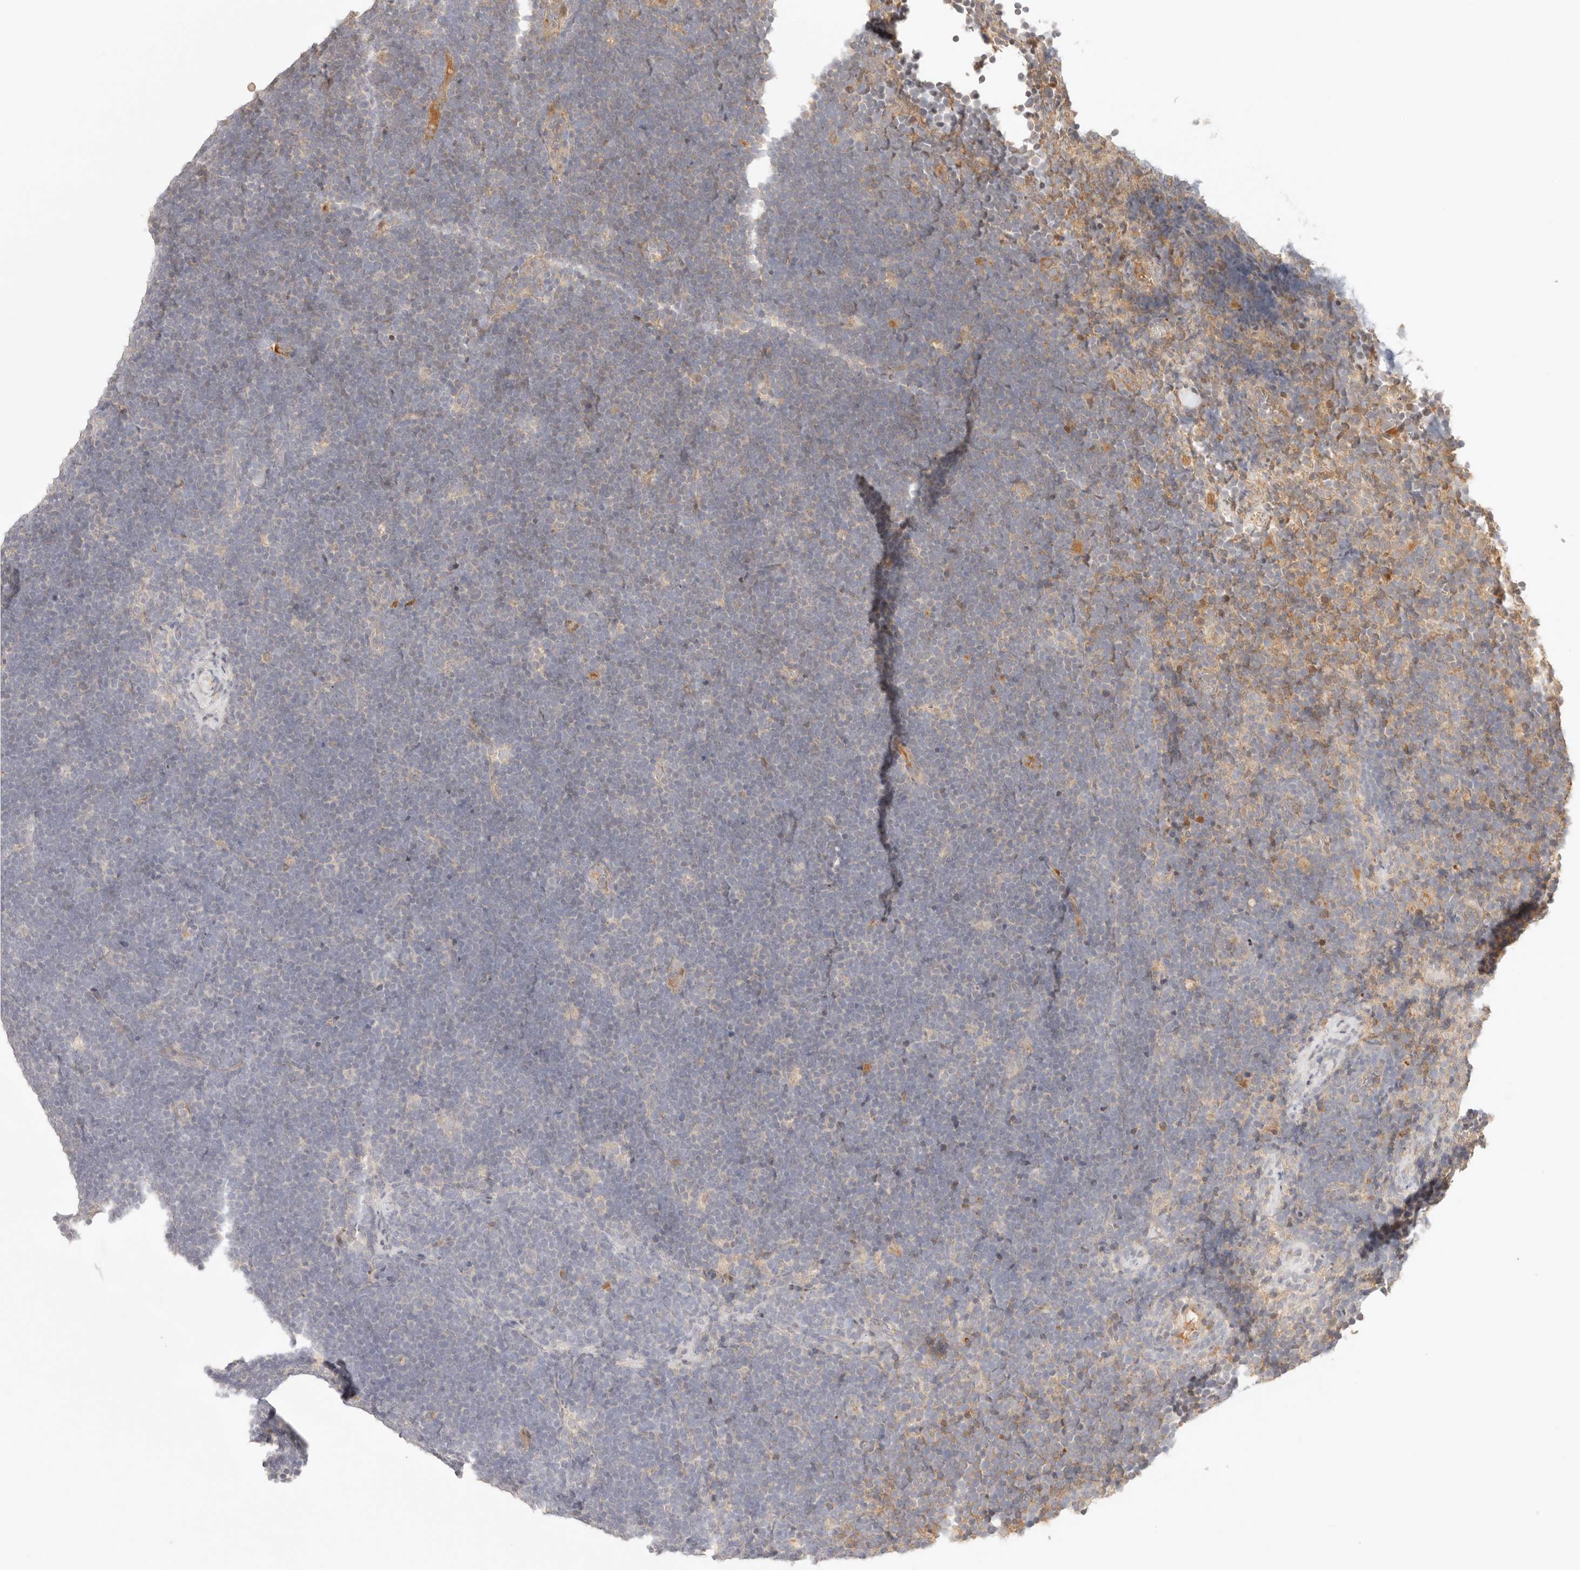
{"staining": {"intensity": "negative", "quantity": "none", "location": "none"}, "tissue": "lymphoma", "cell_type": "Tumor cells", "image_type": "cancer", "snomed": [{"axis": "morphology", "description": "Malignant lymphoma, non-Hodgkin's type, High grade"}, {"axis": "topography", "description": "Lymph node"}], "caption": "Histopathology image shows no significant protein positivity in tumor cells of high-grade malignant lymphoma, non-Hodgkin's type.", "gene": "PHLDA3", "patient": {"sex": "male", "age": 13}}